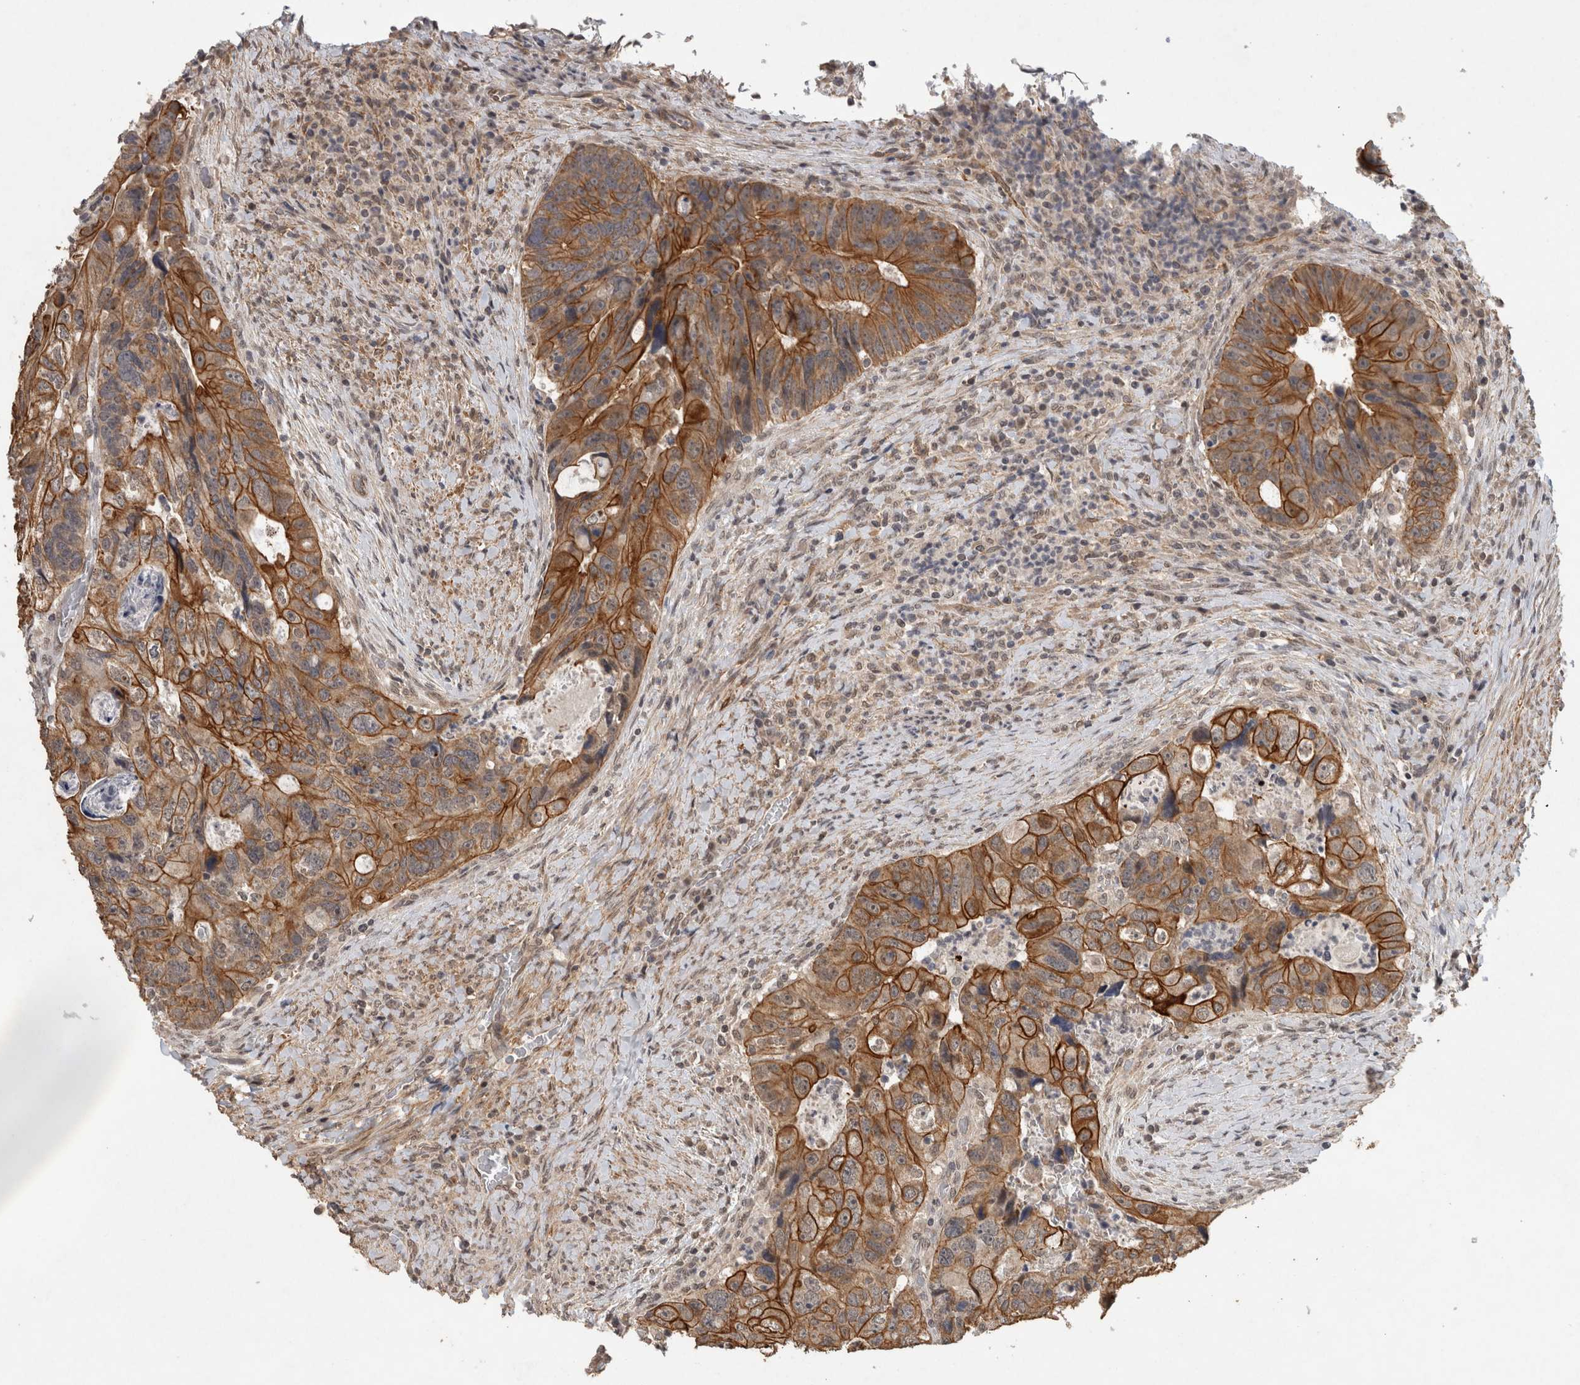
{"staining": {"intensity": "moderate", "quantity": ">75%", "location": "cytoplasmic/membranous"}, "tissue": "colorectal cancer", "cell_type": "Tumor cells", "image_type": "cancer", "snomed": [{"axis": "morphology", "description": "Adenocarcinoma, NOS"}, {"axis": "topography", "description": "Rectum"}], "caption": "Colorectal cancer (adenocarcinoma) was stained to show a protein in brown. There is medium levels of moderate cytoplasmic/membranous expression in about >75% of tumor cells.", "gene": "RHPN1", "patient": {"sex": "male", "age": 59}}